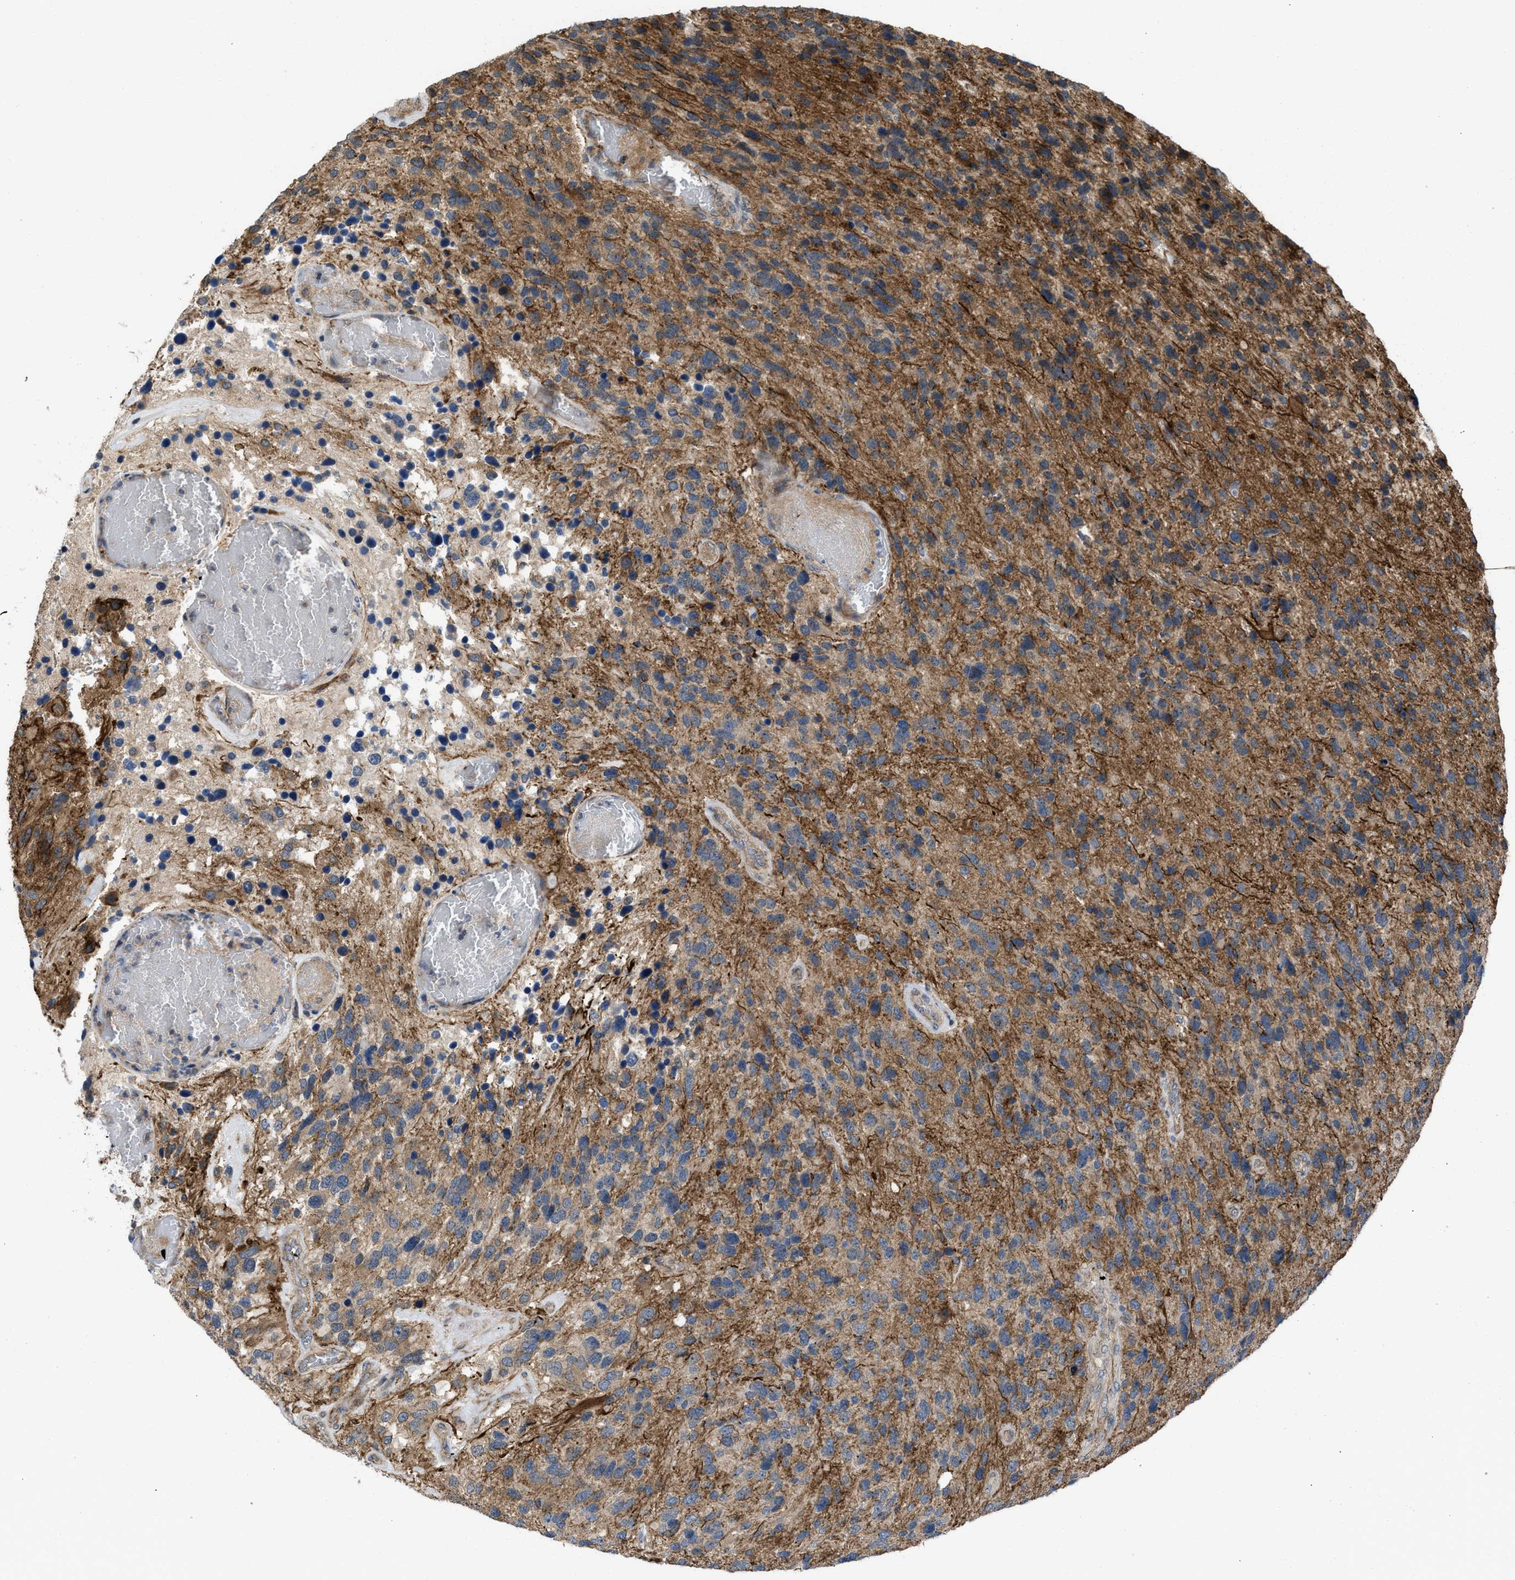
{"staining": {"intensity": "moderate", "quantity": "<25%", "location": "cytoplasmic/membranous"}, "tissue": "glioma", "cell_type": "Tumor cells", "image_type": "cancer", "snomed": [{"axis": "morphology", "description": "Glioma, malignant, High grade"}, {"axis": "topography", "description": "Brain"}], "caption": "Malignant high-grade glioma stained with DAB (3,3'-diaminobenzidine) immunohistochemistry (IHC) exhibits low levels of moderate cytoplasmic/membranous staining in approximately <25% of tumor cells.", "gene": "GPATCH2L", "patient": {"sex": "female", "age": 58}}